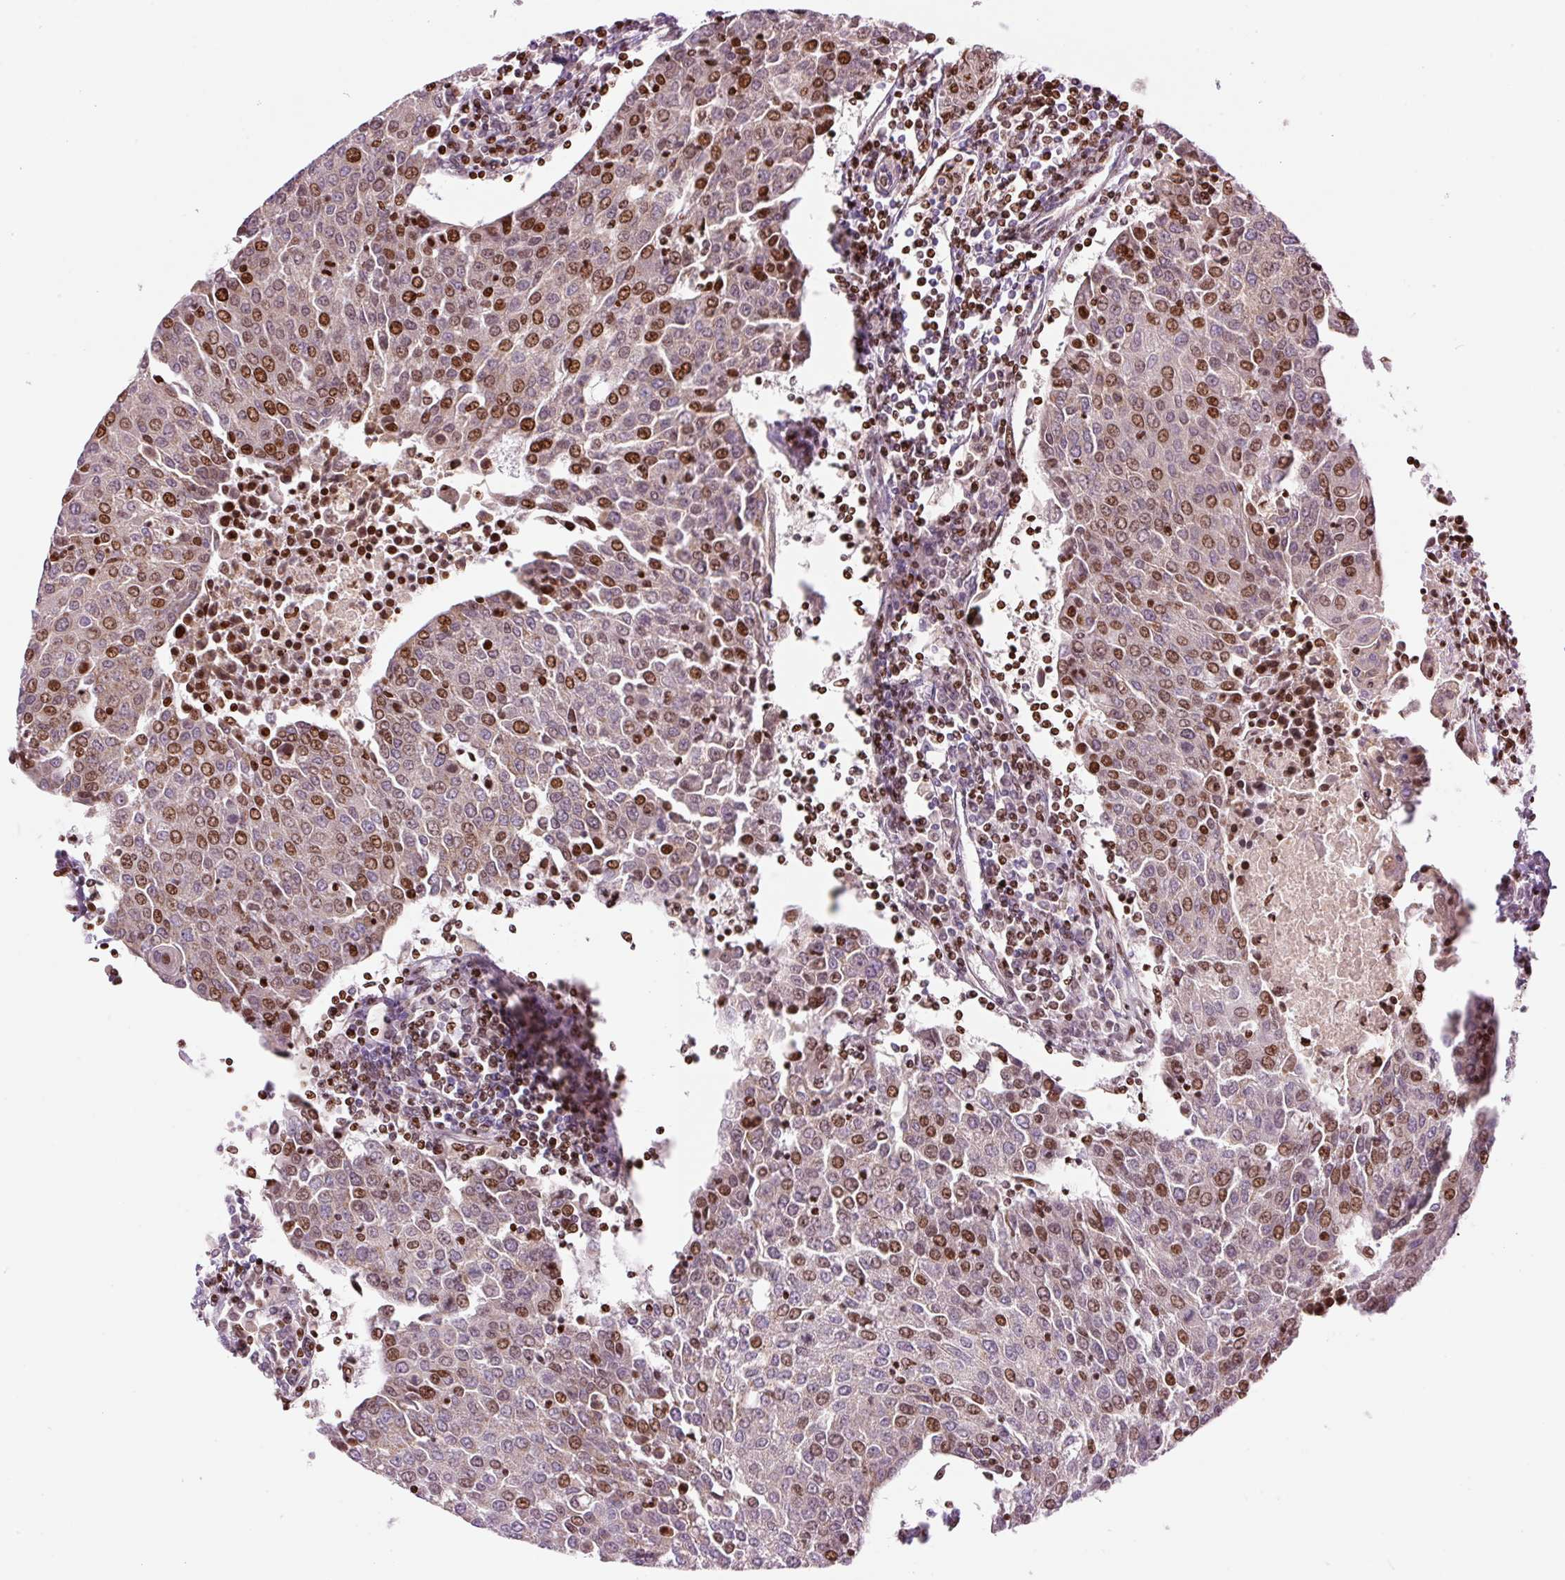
{"staining": {"intensity": "moderate", "quantity": "25%-75%", "location": "nuclear"}, "tissue": "urothelial cancer", "cell_type": "Tumor cells", "image_type": "cancer", "snomed": [{"axis": "morphology", "description": "Urothelial carcinoma, High grade"}, {"axis": "topography", "description": "Urinary bladder"}], "caption": "Urothelial cancer tissue demonstrates moderate nuclear expression in approximately 25%-75% of tumor cells Nuclei are stained in blue.", "gene": "TMEM8B", "patient": {"sex": "female", "age": 85}}